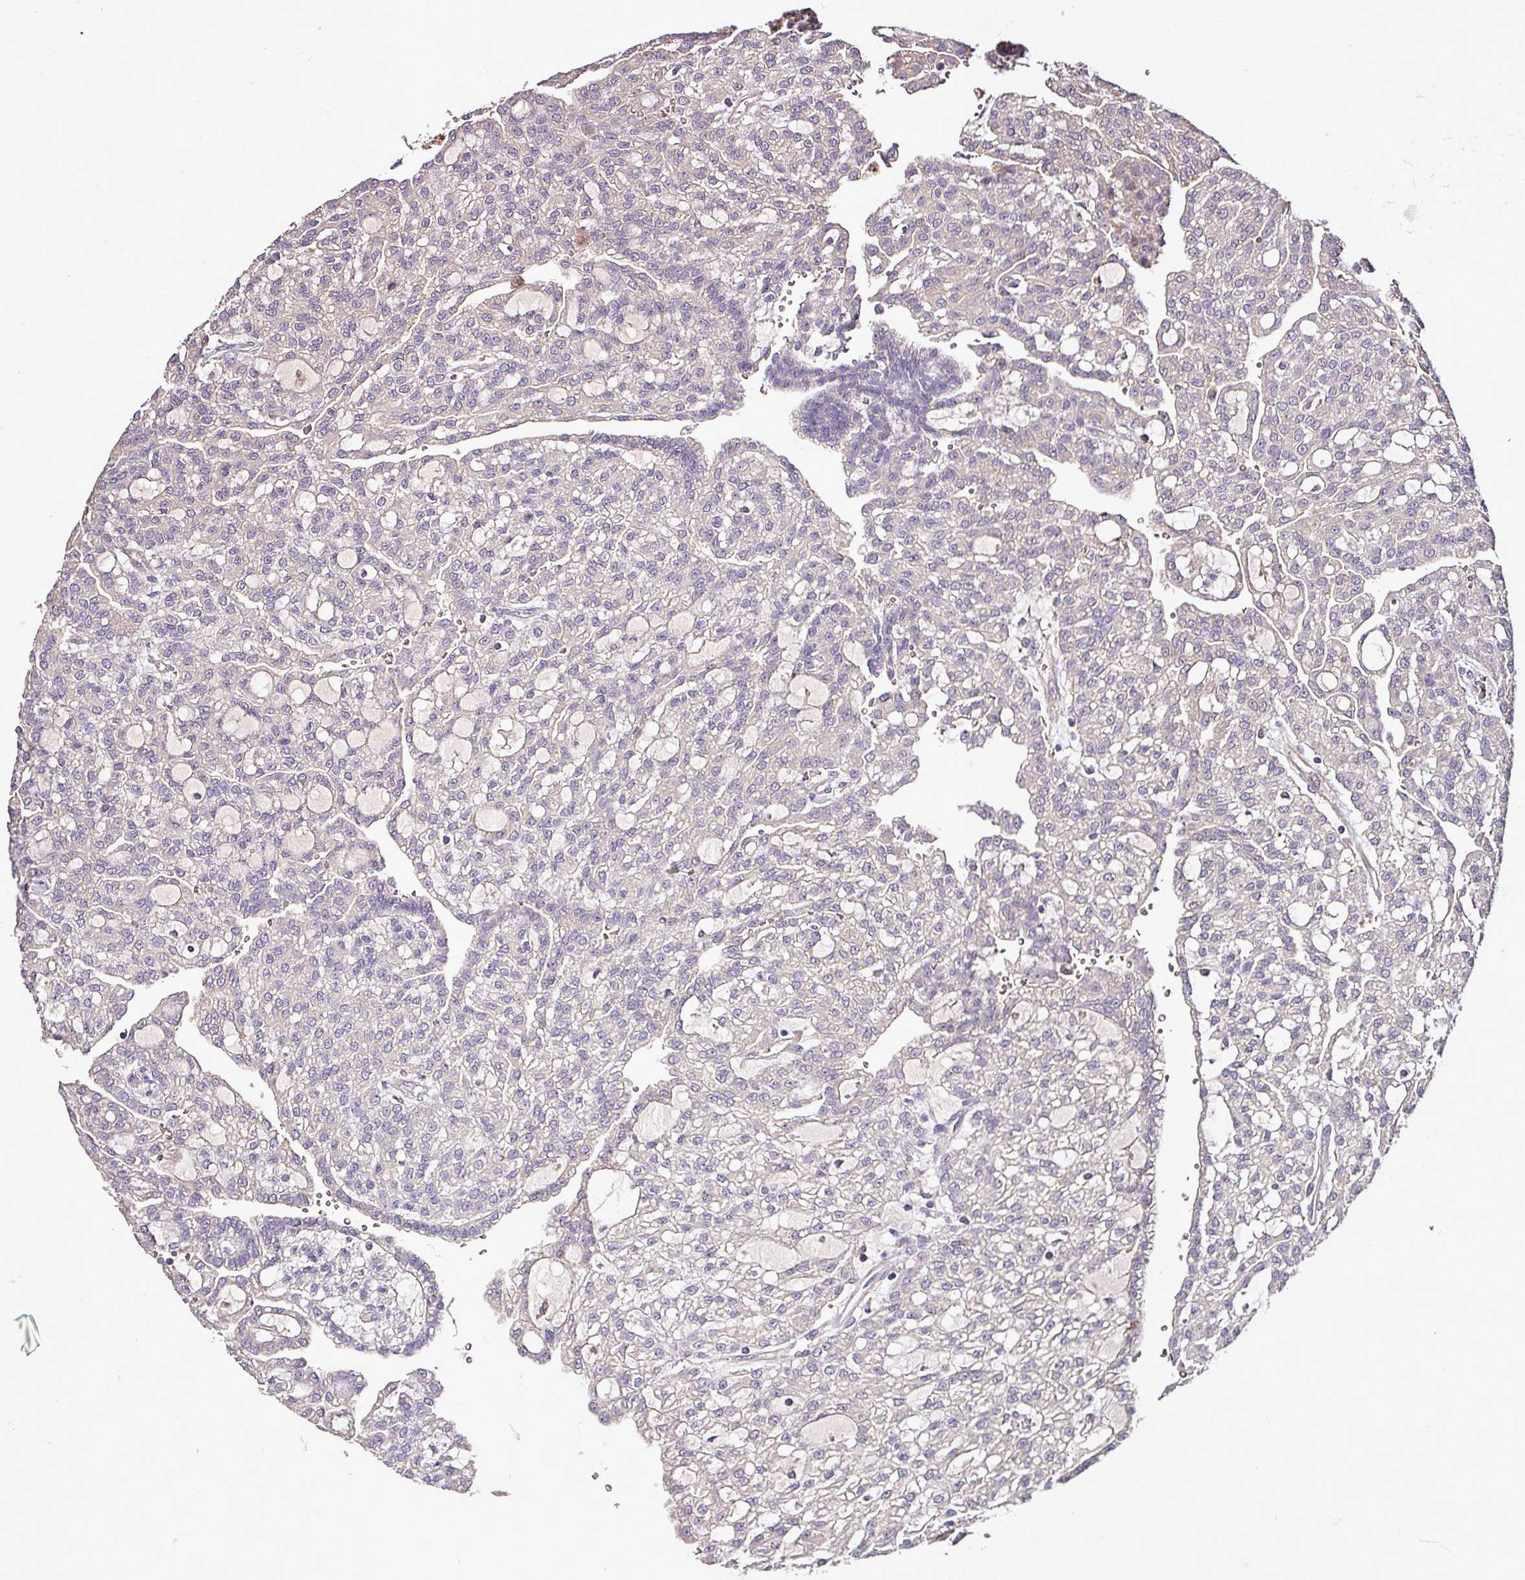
{"staining": {"intensity": "weak", "quantity": "<25%", "location": "cytoplasmic/membranous"}, "tissue": "renal cancer", "cell_type": "Tumor cells", "image_type": "cancer", "snomed": [{"axis": "morphology", "description": "Adenocarcinoma, NOS"}, {"axis": "topography", "description": "Kidney"}], "caption": "A micrograph of human renal cancer is negative for staining in tumor cells.", "gene": "PAFAH1B2", "patient": {"sex": "male", "age": 63}}